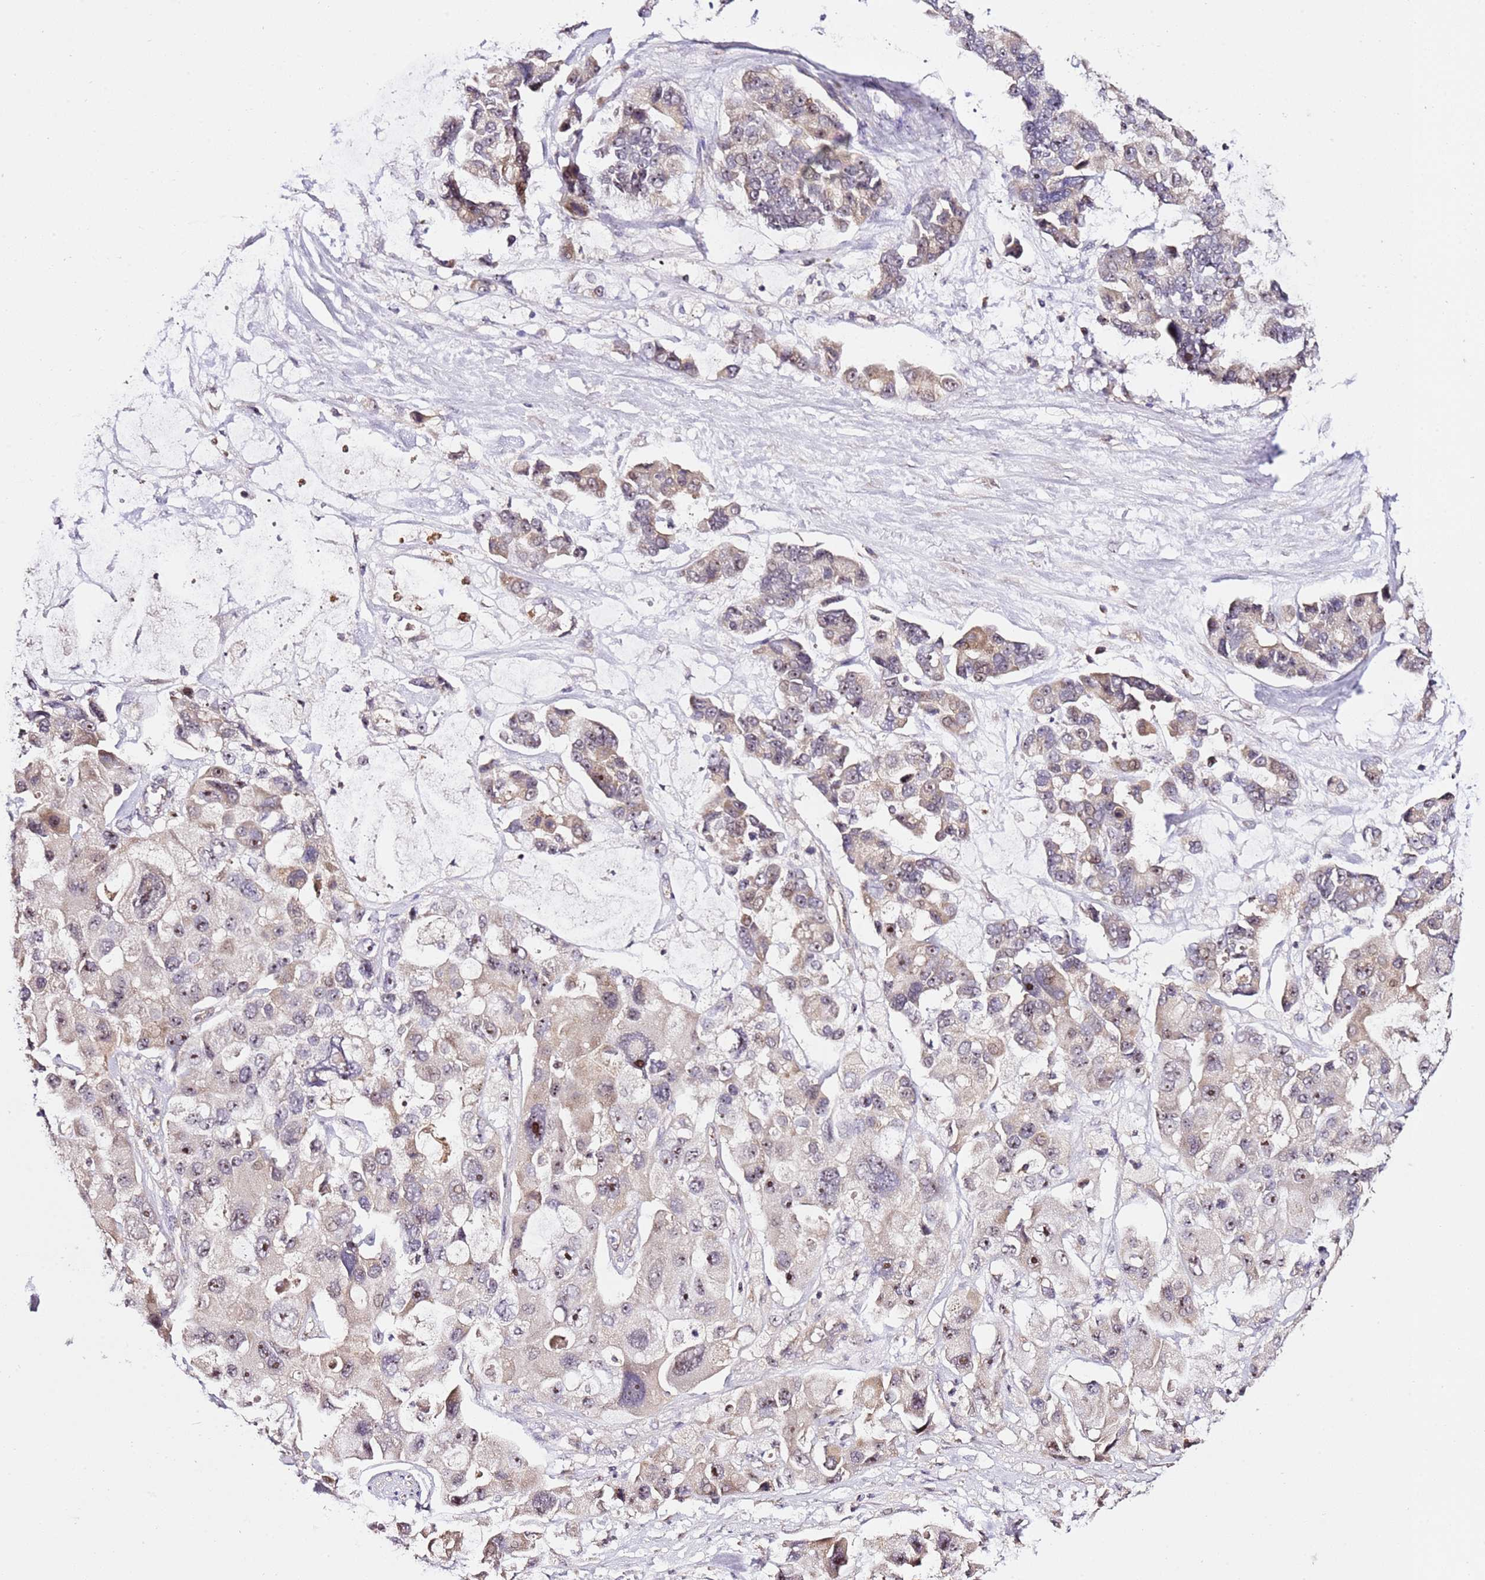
{"staining": {"intensity": "moderate", "quantity": ">75%", "location": "cytoplasmic/membranous,nuclear"}, "tissue": "lung cancer", "cell_type": "Tumor cells", "image_type": "cancer", "snomed": [{"axis": "morphology", "description": "Adenocarcinoma, NOS"}, {"axis": "topography", "description": "Lung"}], "caption": "Adenocarcinoma (lung) stained for a protein (brown) demonstrates moderate cytoplasmic/membranous and nuclear positive positivity in about >75% of tumor cells.", "gene": "DDX27", "patient": {"sex": "female", "age": 54}}